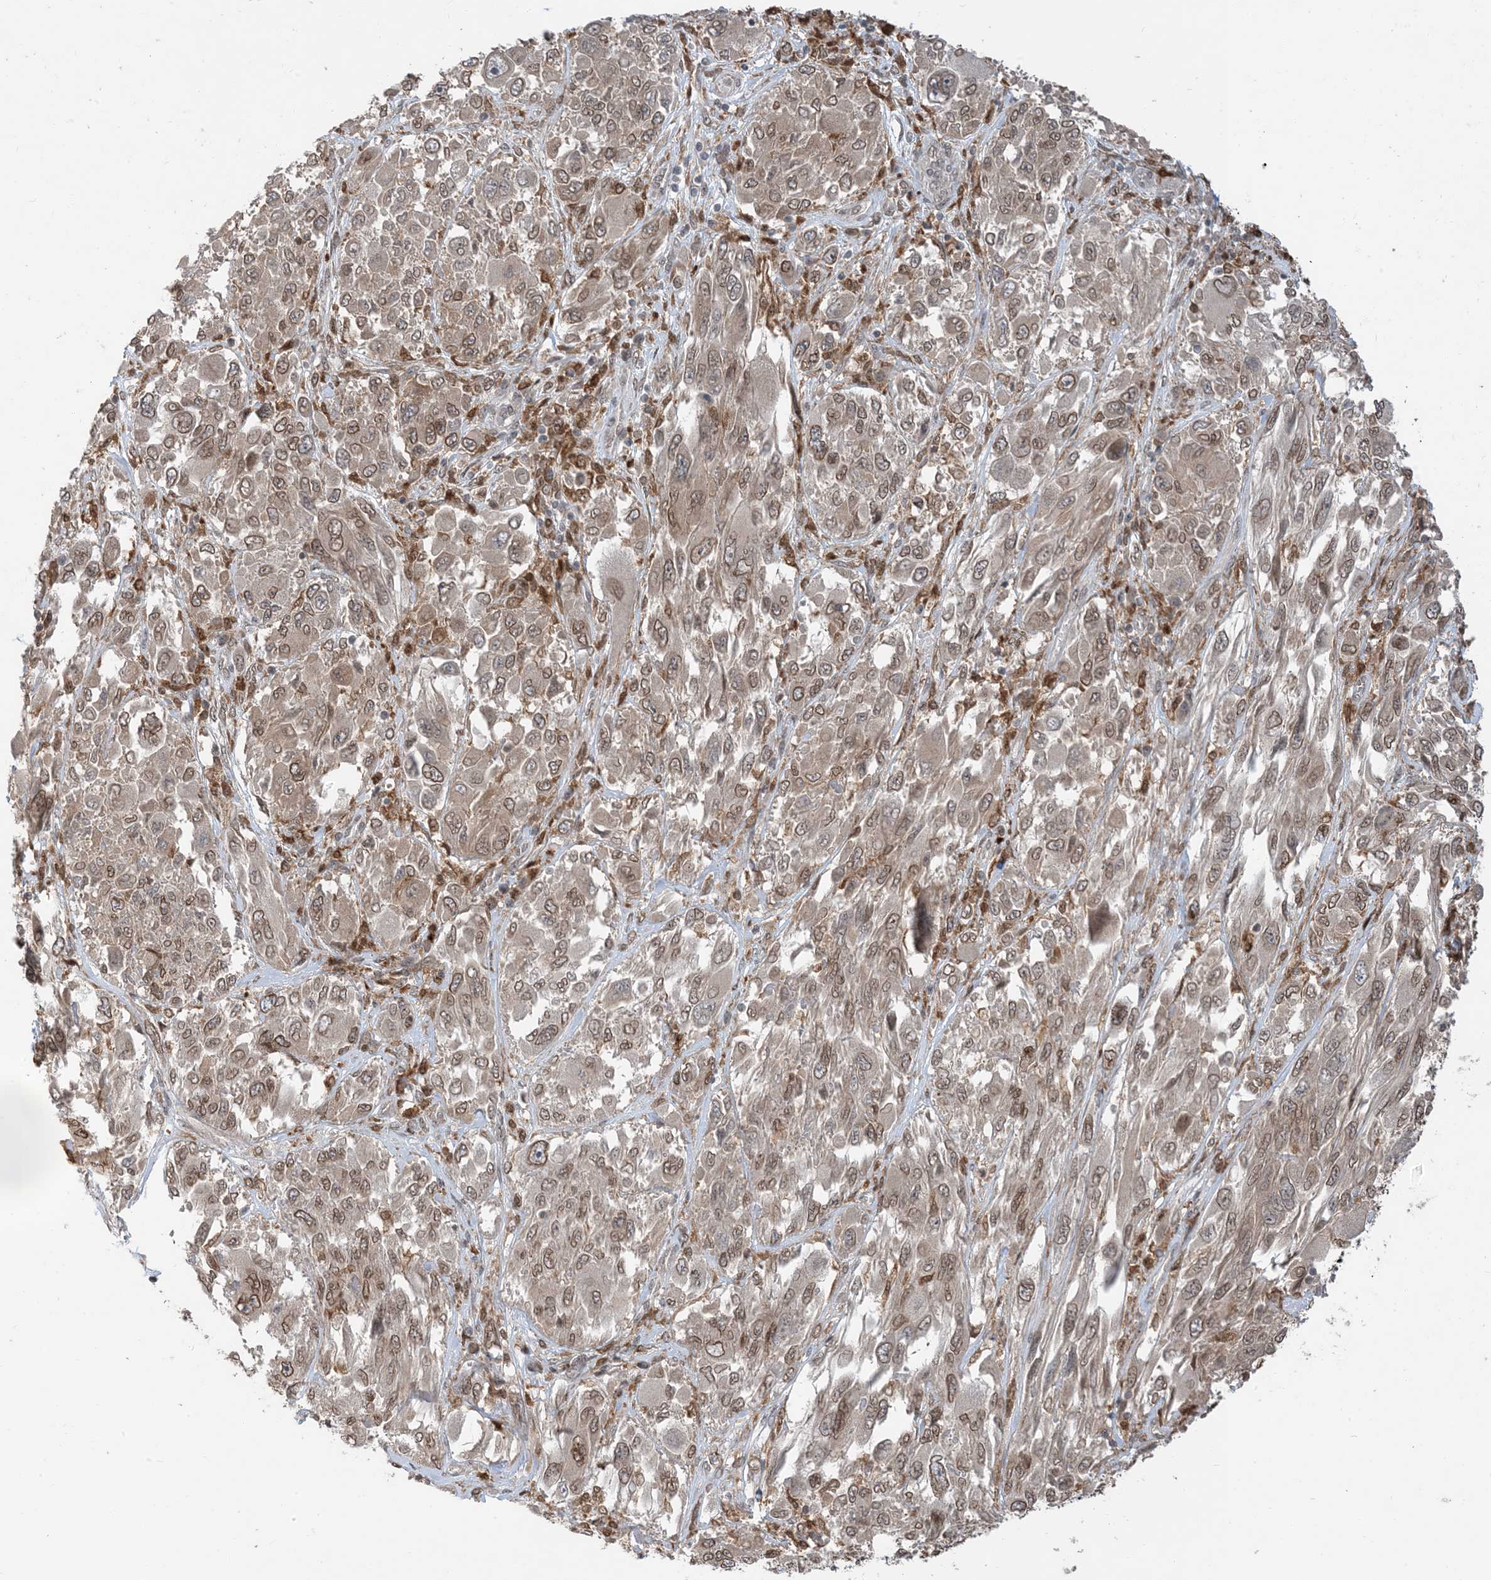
{"staining": {"intensity": "weak", "quantity": ">75%", "location": "cytoplasmic/membranous,nuclear"}, "tissue": "melanoma", "cell_type": "Tumor cells", "image_type": "cancer", "snomed": [{"axis": "morphology", "description": "Malignant melanoma, NOS"}, {"axis": "topography", "description": "Skin"}], "caption": "A brown stain shows weak cytoplasmic/membranous and nuclear expression of a protein in malignant melanoma tumor cells.", "gene": "NAGK", "patient": {"sex": "female", "age": 91}}